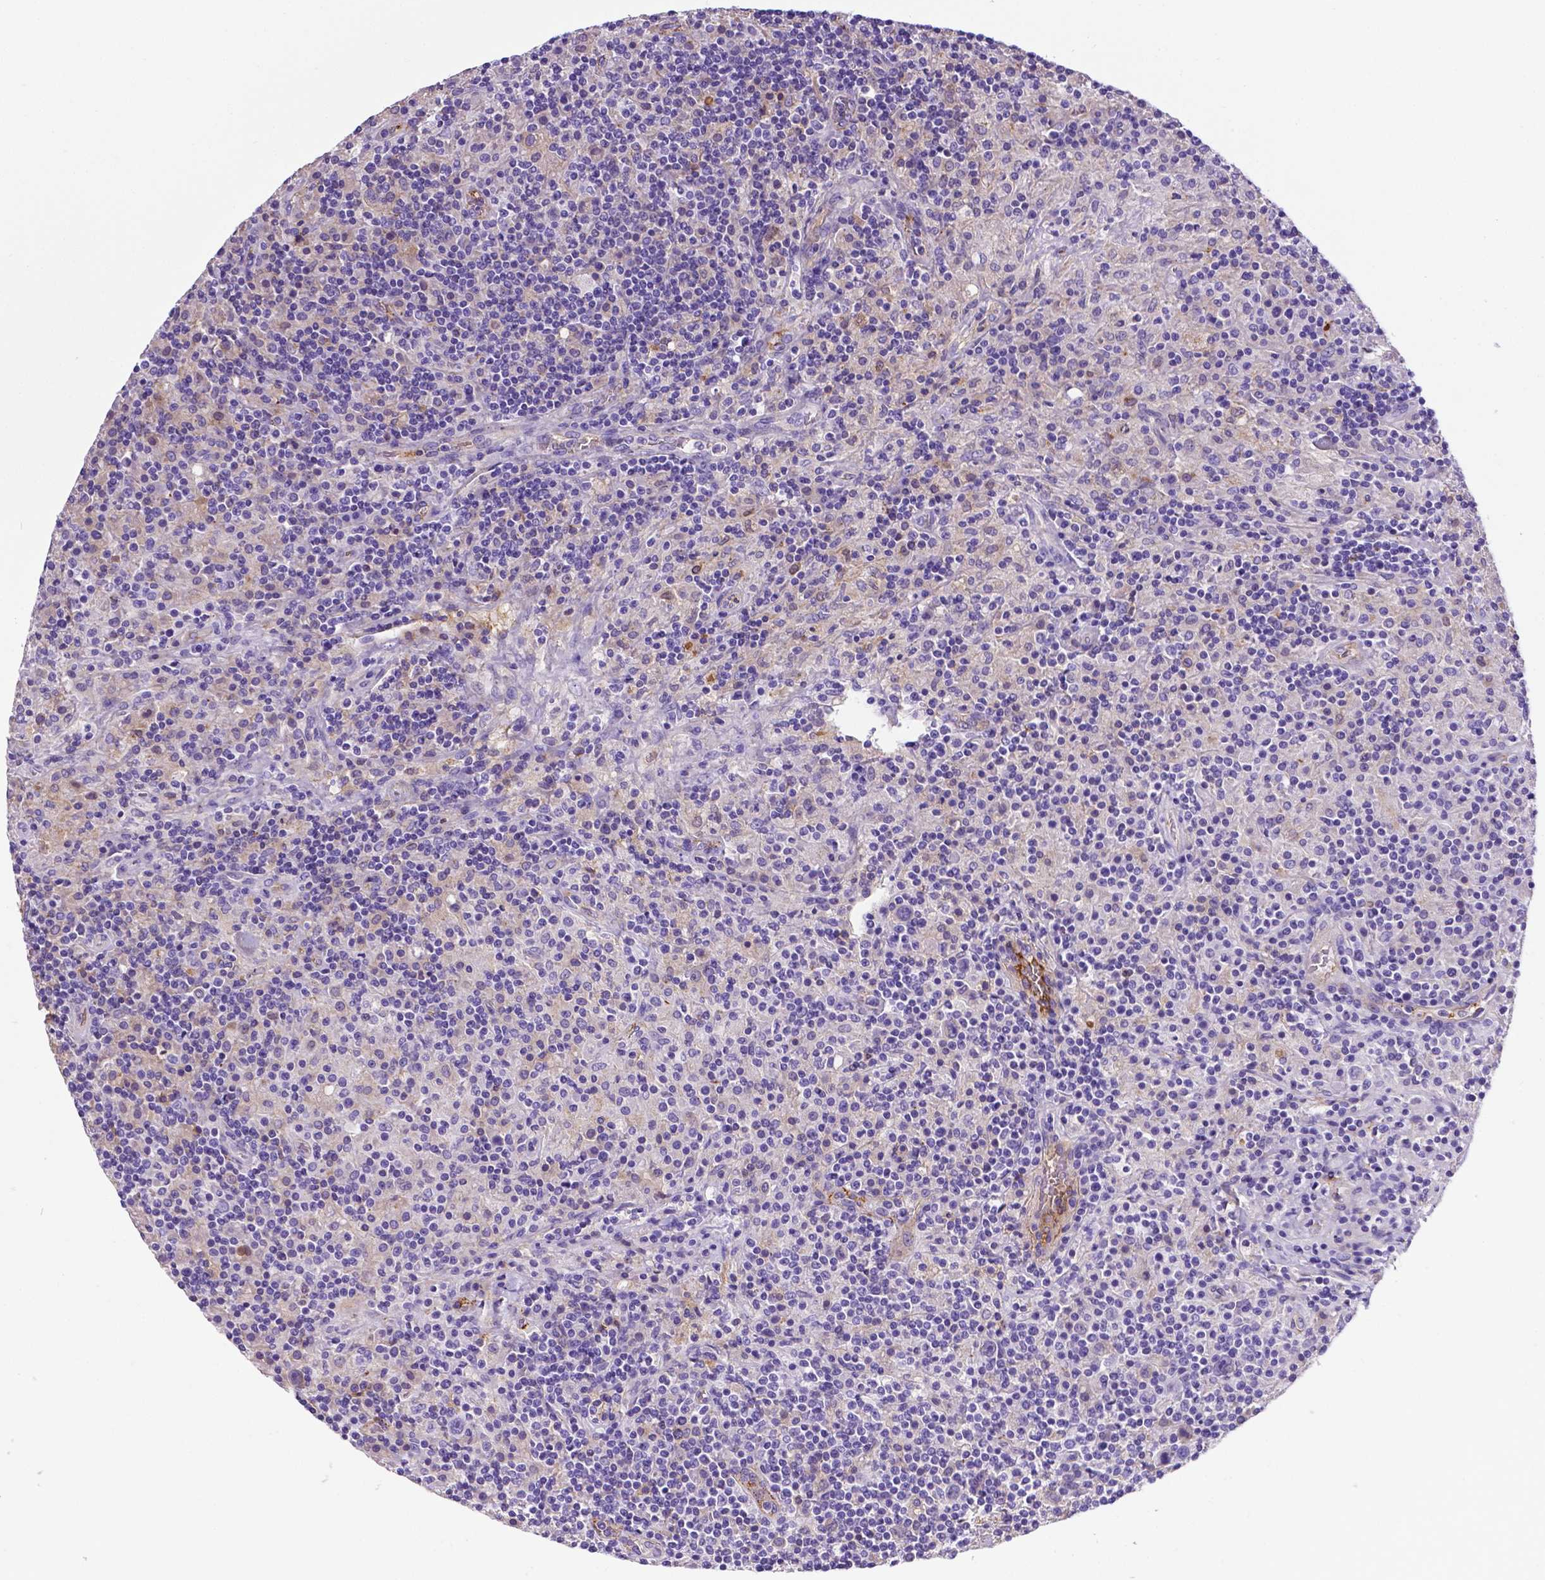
{"staining": {"intensity": "negative", "quantity": "none", "location": "none"}, "tissue": "lymphoma", "cell_type": "Tumor cells", "image_type": "cancer", "snomed": [{"axis": "morphology", "description": "Hodgkin's disease, NOS"}, {"axis": "topography", "description": "Lymph node"}], "caption": "Tumor cells are negative for brown protein staining in Hodgkin's disease.", "gene": "APOE", "patient": {"sex": "male", "age": 70}}